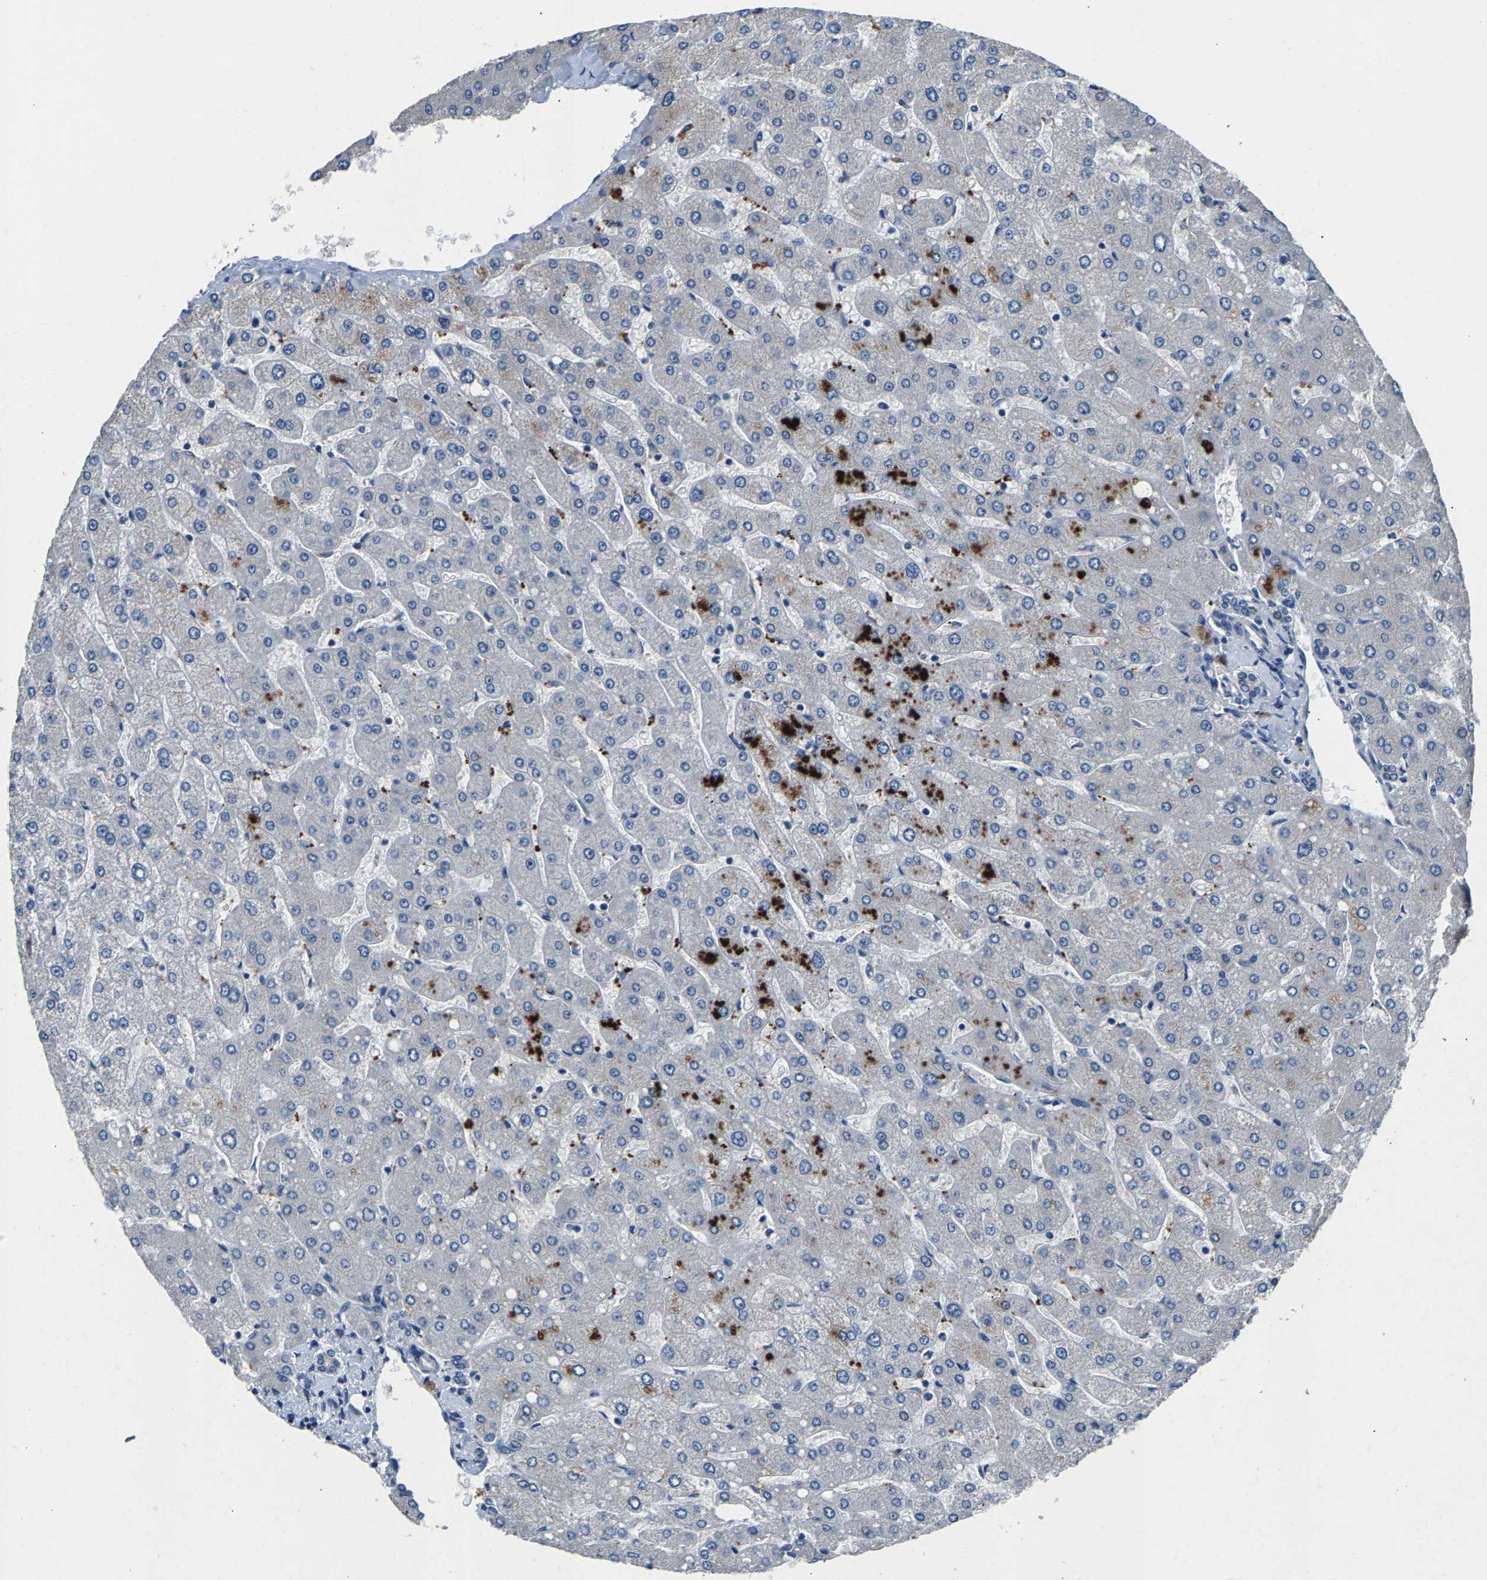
{"staining": {"intensity": "negative", "quantity": "none", "location": "none"}, "tissue": "liver", "cell_type": "Cholangiocytes", "image_type": "normal", "snomed": [{"axis": "morphology", "description": "Normal tissue, NOS"}, {"axis": "topography", "description": "Liver"}], "caption": "A high-resolution photomicrograph shows immunohistochemistry (IHC) staining of unremarkable liver, which displays no significant staining in cholangiocytes. (Brightfield microscopy of DAB (3,3'-diaminobenzidine) immunohistochemistry (IHC) at high magnification).", "gene": "NT5C", "patient": {"sex": "male", "age": 55}}